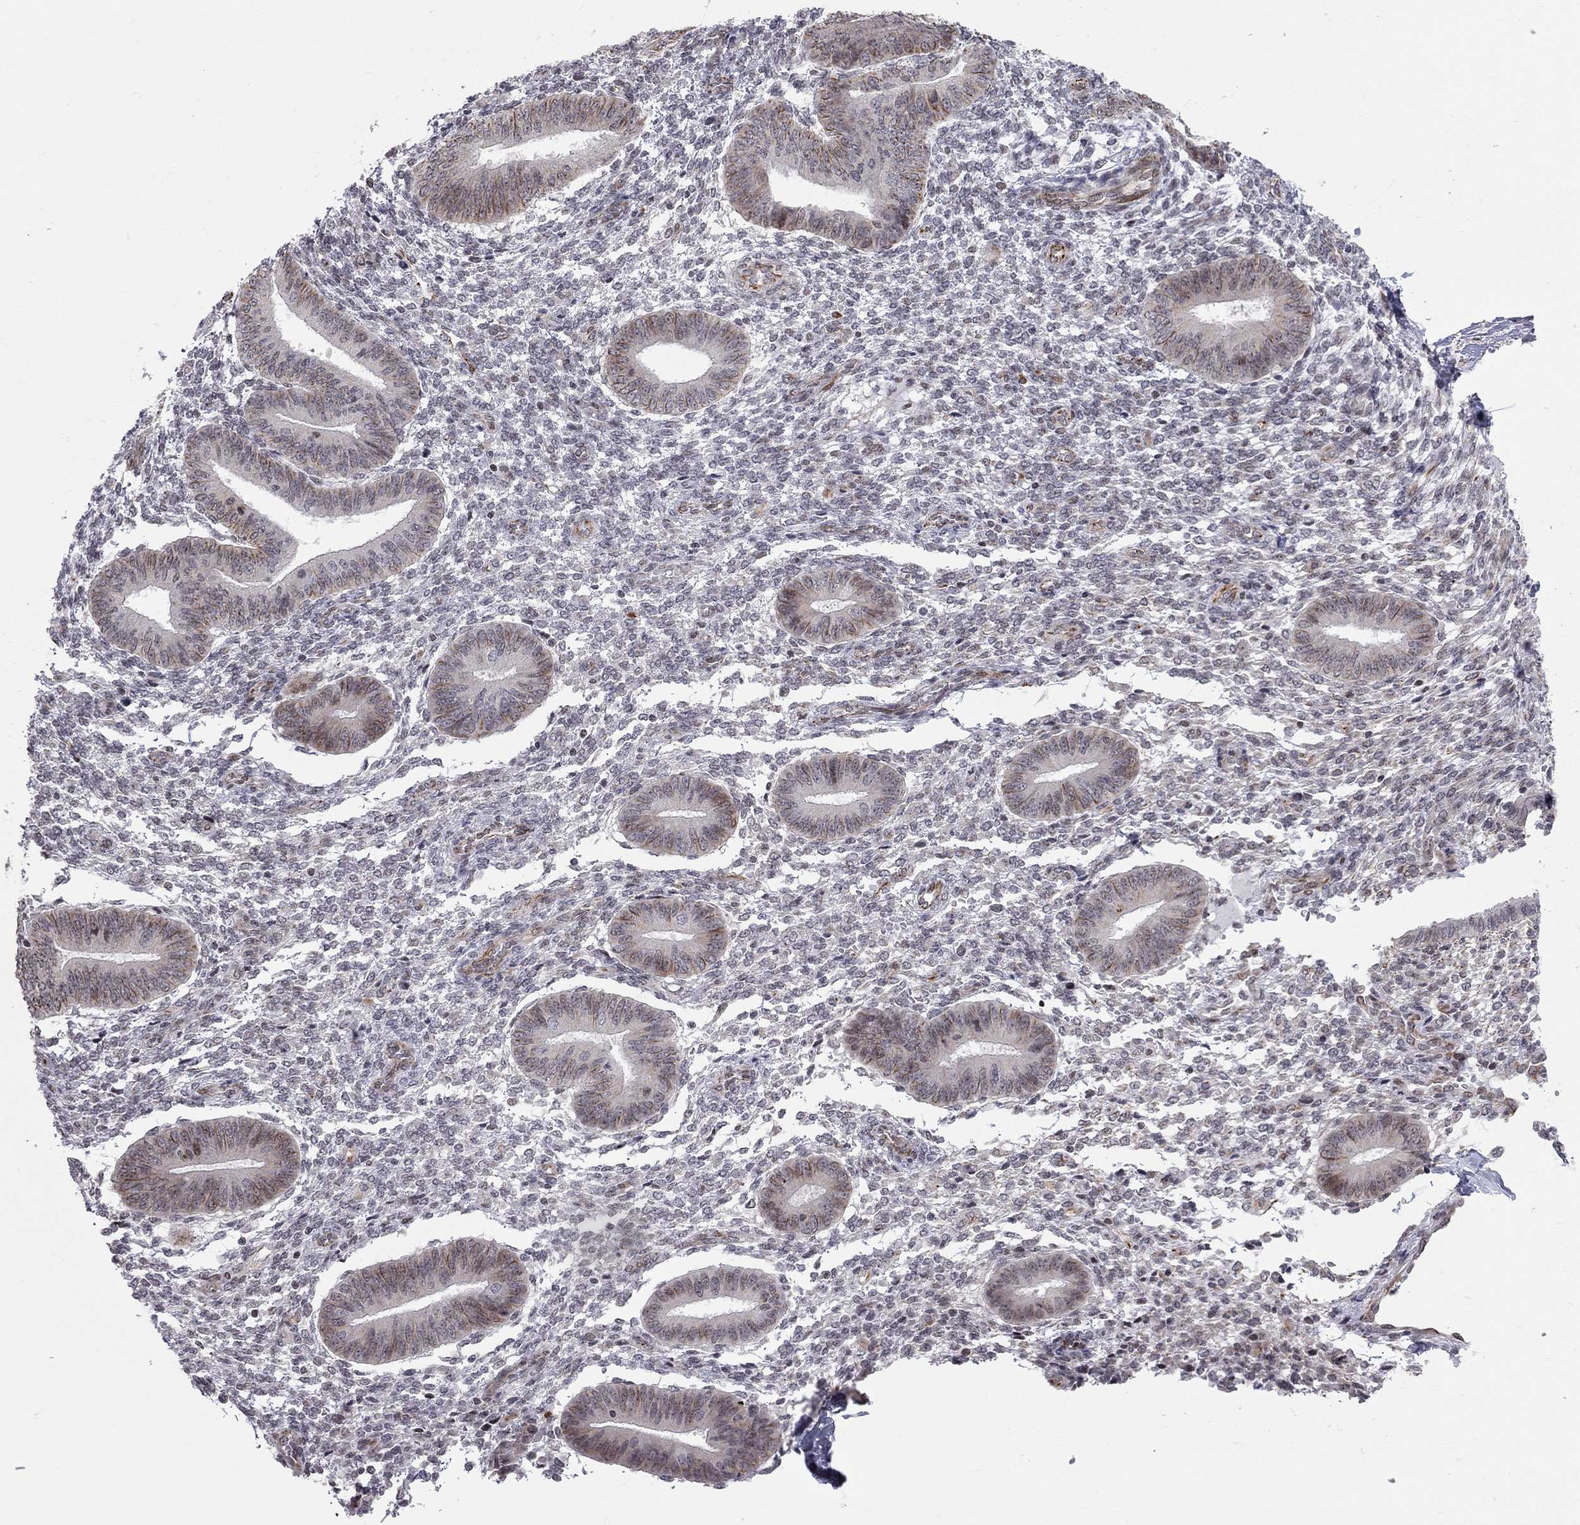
{"staining": {"intensity": "negative", "quantity": "none", "location": "none"}, "tissue": "endometrium", "cell_type": "Cells in endometrial stroma", "image_type": "normal", "snomed": [{"axis": "morphology", "description": "Normal tissue, NOS"}, {"axis": "topography", "description": "Endometrium"}], "caption": "This is an immunohistochemistry image of normal human endometrium. There is no positivity in cells in endometrial stroma.", "gene": "MTNR1B", "patient": {"sex": "female", "age": 47}}